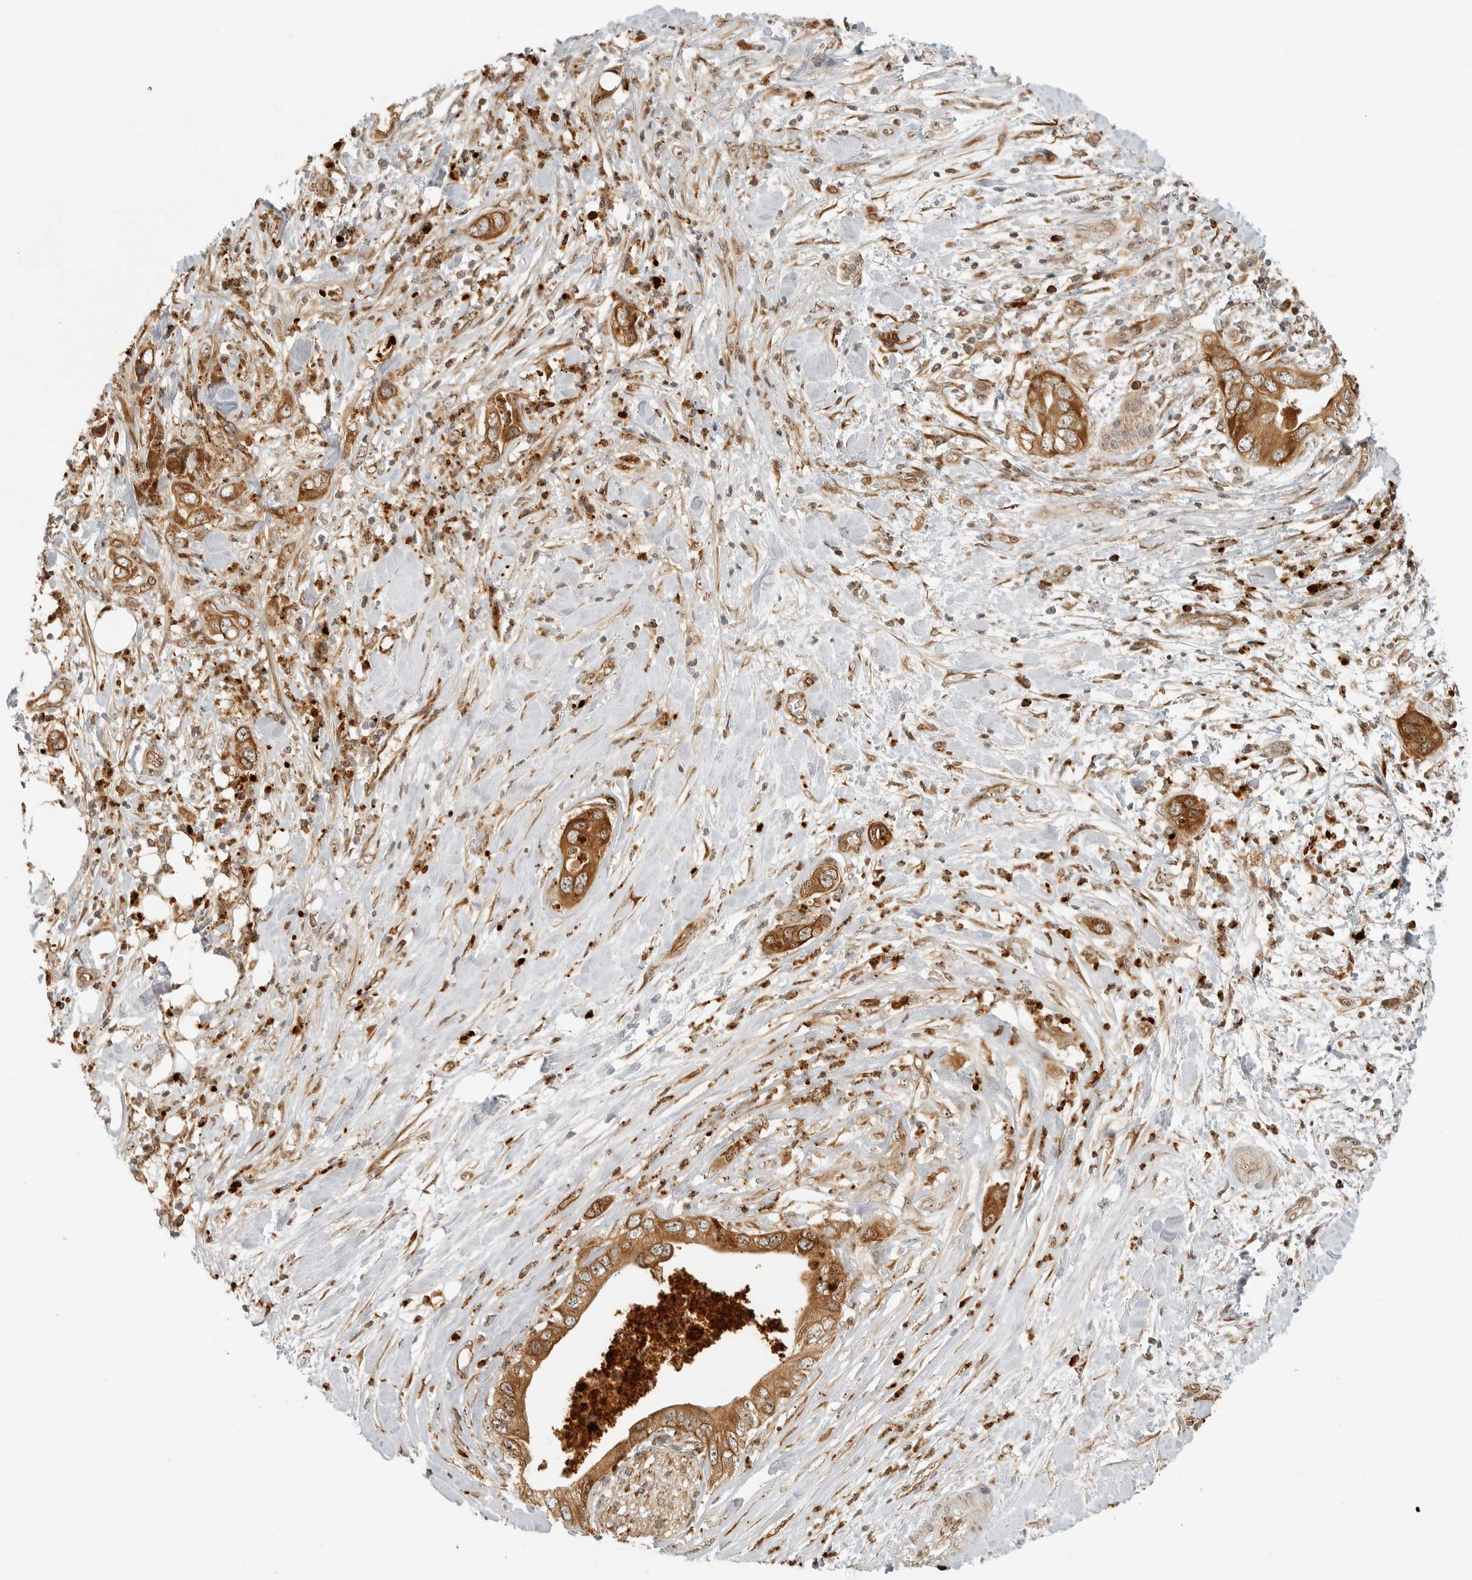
{"staining": {"intensity": "strong", "quantity": ">75%", "location": "cytoplasmic/membranous"}, "tissue": "pancreatic cancer", "cell_type": "Tumor cells", "image_type": "cancer", "snomed": [{"axis": "morphology", "description": "Adenocarcinoma, NOS"}, {"axis": "topography", "description": "Pancreas"}], "caption": "The image shows immunohistochemical staining of adenocarcinoma (pancreatic). There is strong cytoplasmic/membranous staining is appreciated in approximately >75% of tumor cells. The staining was performed using DAB (3,3'-diaminobenzidine) to visualize the protein expression in brown, while the nuclei were stained in blue with hematoxylin (Magnification: 20x).", "gene": "DSCC1", "patient": {"sex": "female", "age": 78}}